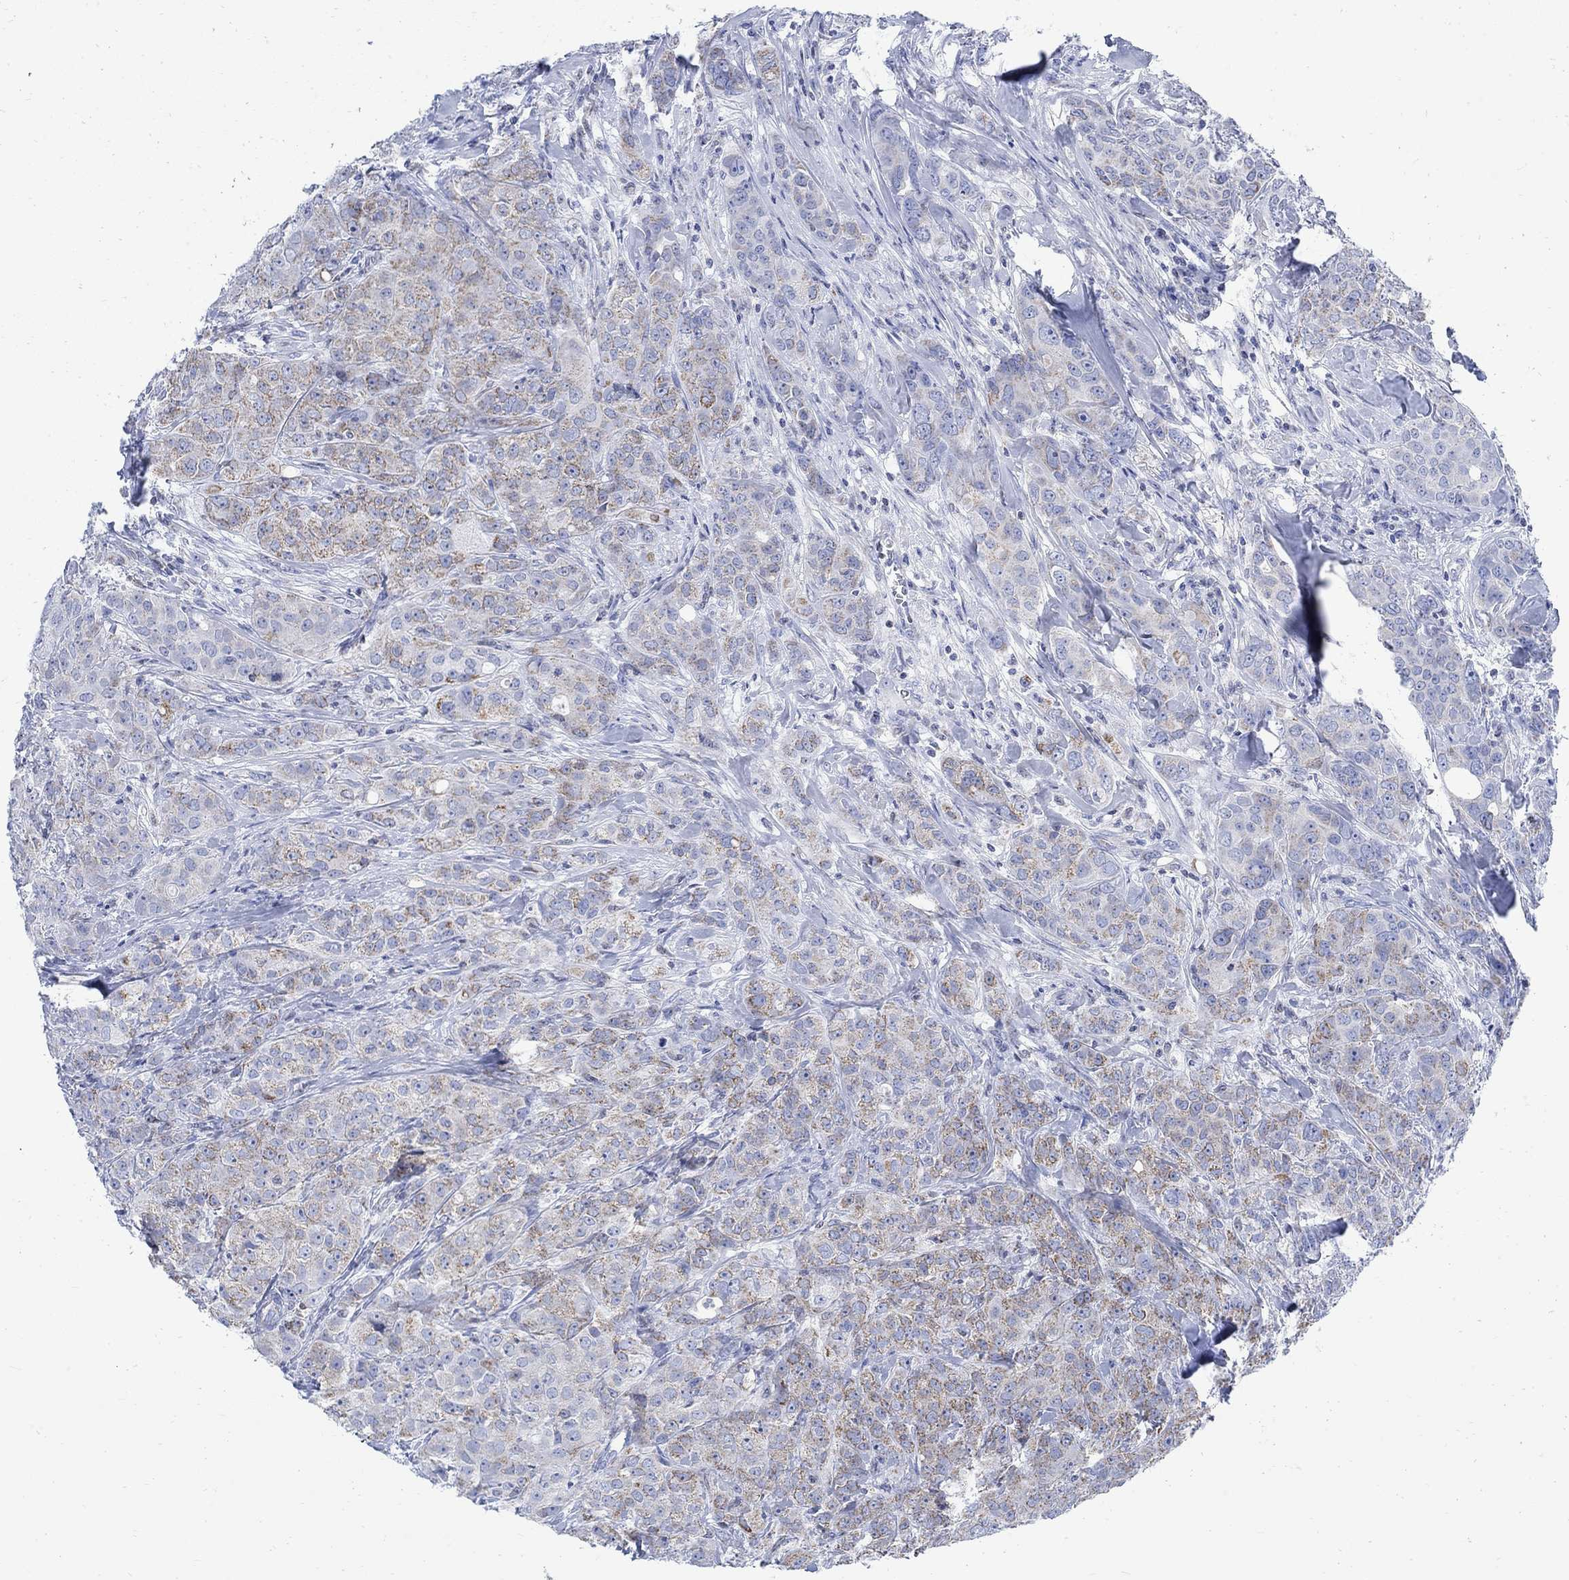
{"staining": {"intensity": "weak", "quantity": "25%-75%", "location": "cytoplasmic/membranous"}, "tissue": "breast cancer", "cell_type": "Tumor cells", "image_type": "cancer", "snomed": [{"axis": "morphology", "description": "Duct carcinoma"}, {"axis": "topography", "description": "Breast"}], "caption": "High-power microscopy captured an immunohistochemistry image of breast cancer, revealing weak cytoplasmic/membranous staining in about 25%-75% of tumor cells.", "gene": "CPLX2", "patient": {"sex": "female", "age": 43}}